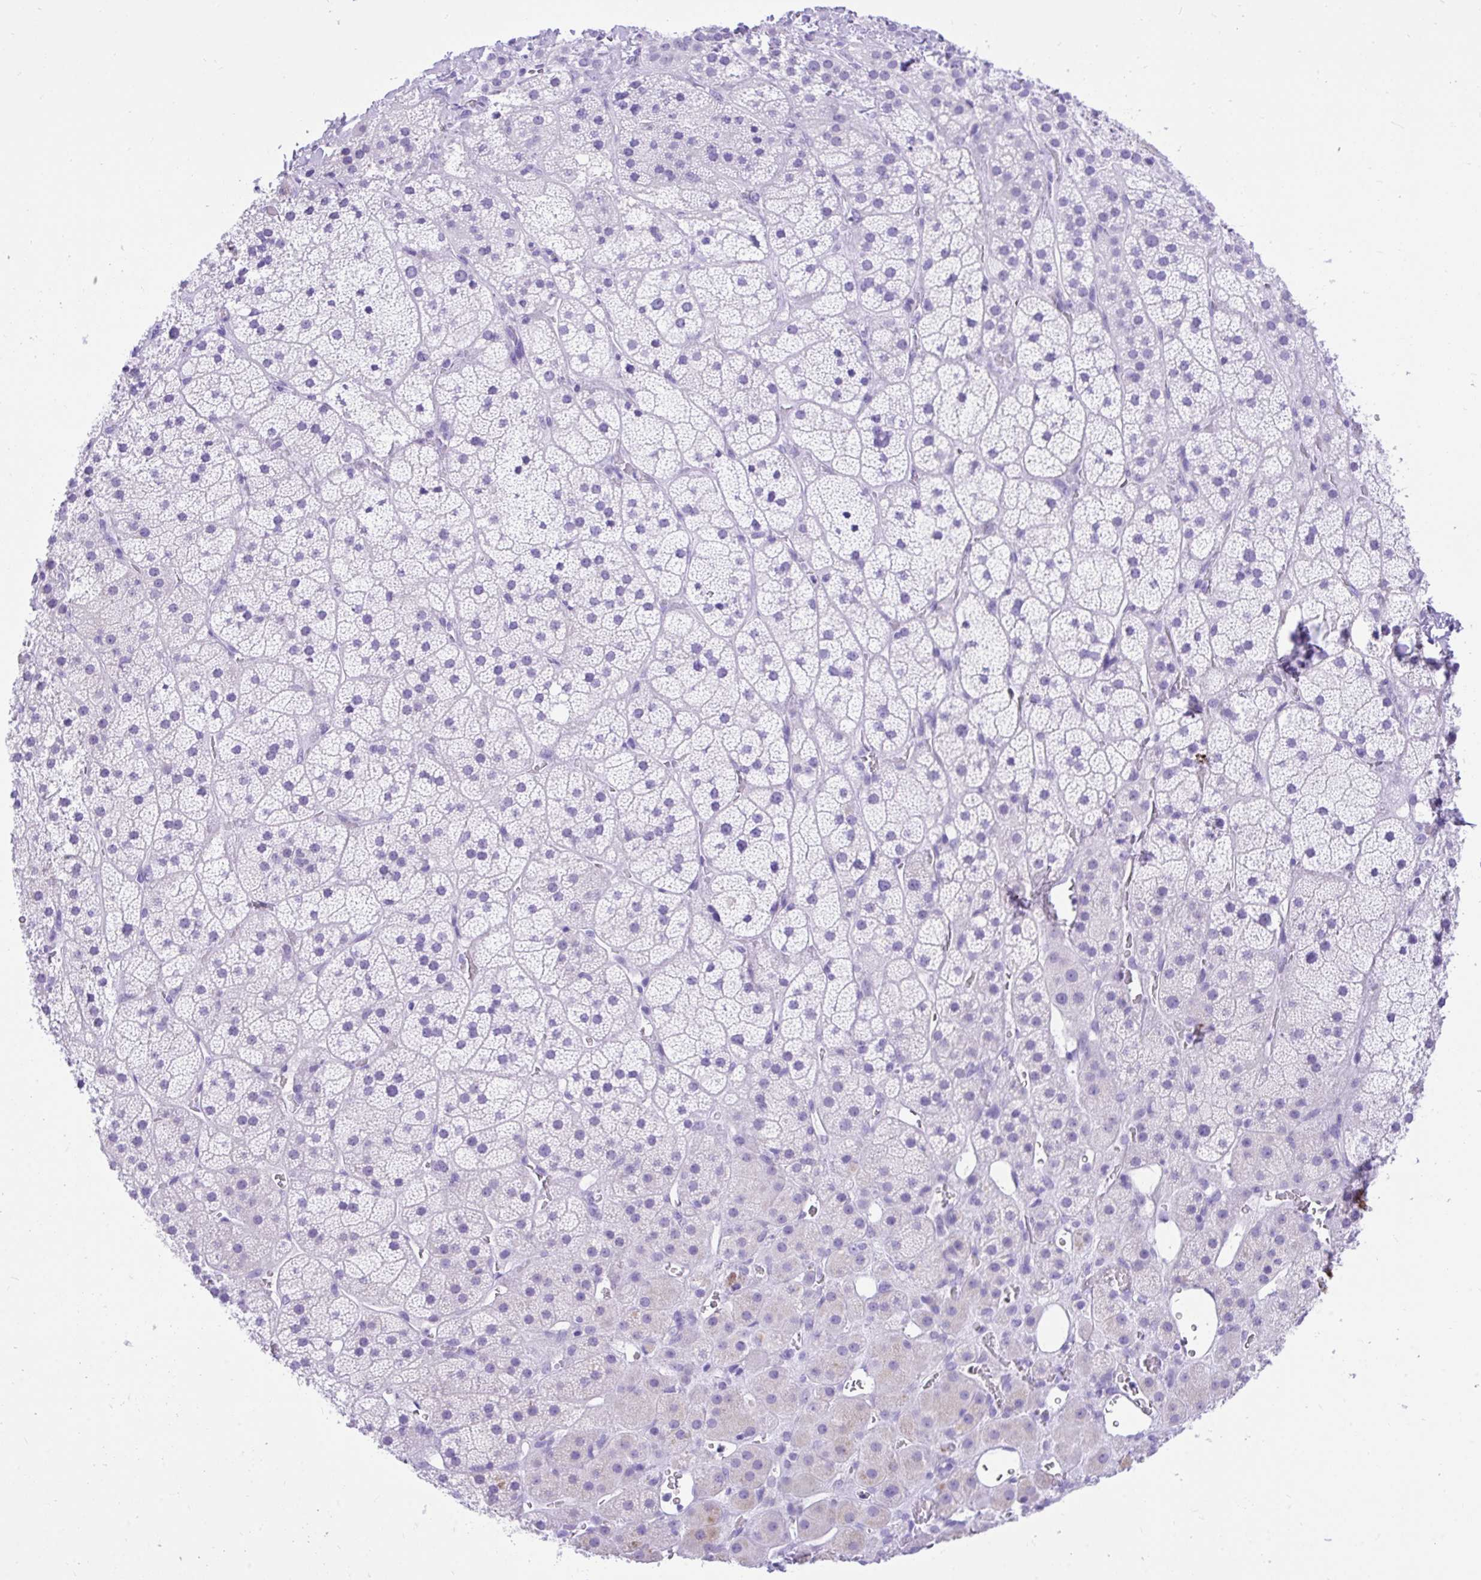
{"staining": {"intensity": "weak", "quantity": "<25%", "location": "cytoplasmic/membranous"}, "tissue": "adrenal gland", "cell_type": "Glandular cells", "image_type": "normal", "snomed": [{"axis": "morphology", "description": "Normal tissue, NOS"}, {"axis": "topography", "description": "Adrenal gland"}], "caption": "Histopathology image shows no protein expression in glandular cells of normal adrenal gland. Brightfield microscopy of IHC stained with DAB (3,3'-diaminobenzidine) (brown) and hematoxylin (blue), captured at high magnification.", "gene": "KCNN4", "patient": {"sex": "male", "age": 57}}